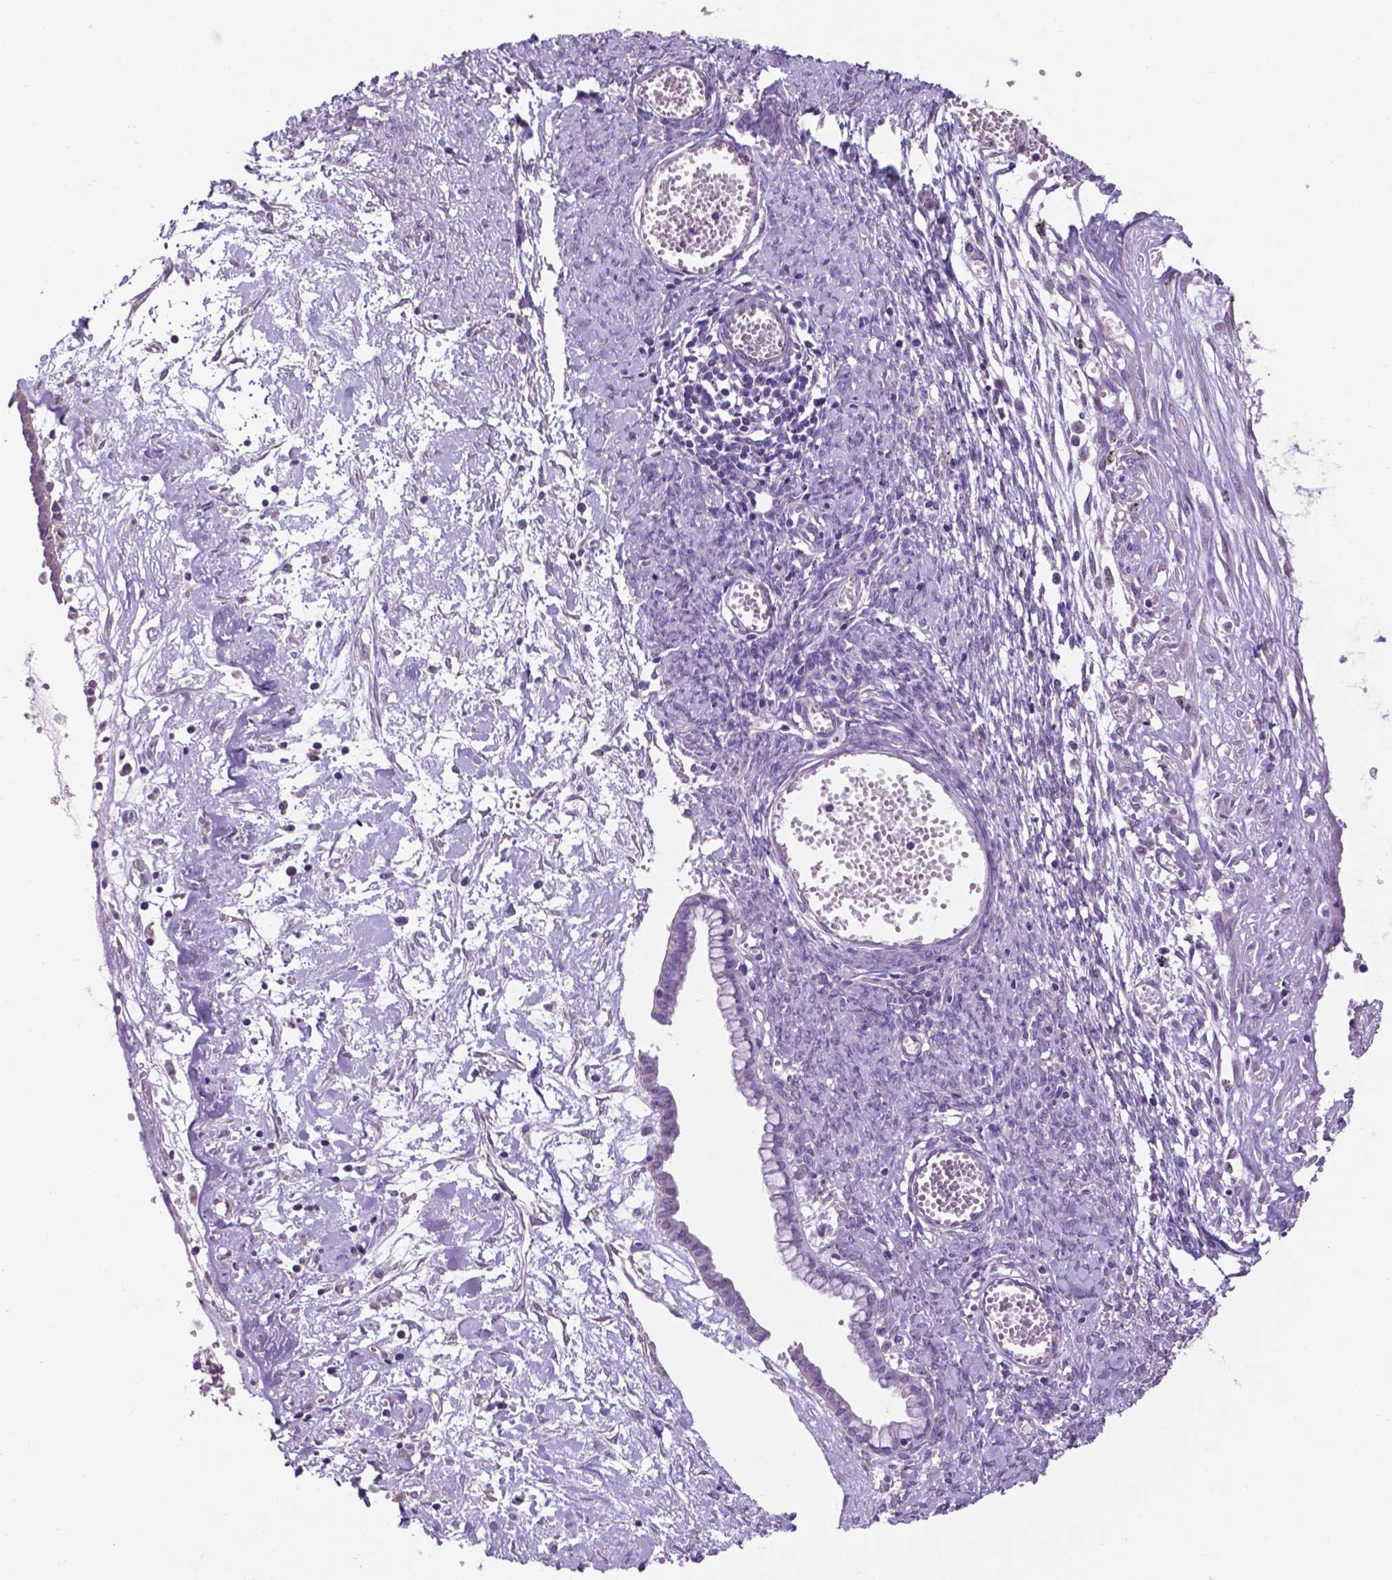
{"staining": {"intensity": "negative", "quantity": "none", "location": "none"}, "tissue": "ovarian cancer", "cell_type": "Tumor cells", "image_type": "cancer", "snomed": [{"axis": "morphology", "description": "Cystadenocarcinoma, mucinous, NOS"}, {"axis": "topography", "description": "Ovary"}], "caption": "Tumor cells show no significant protein expression in mucinous cystadenocarcinoma (ovarian).", "gene": "SPDYA", "patient": {"sex": "female", "age": 67}}